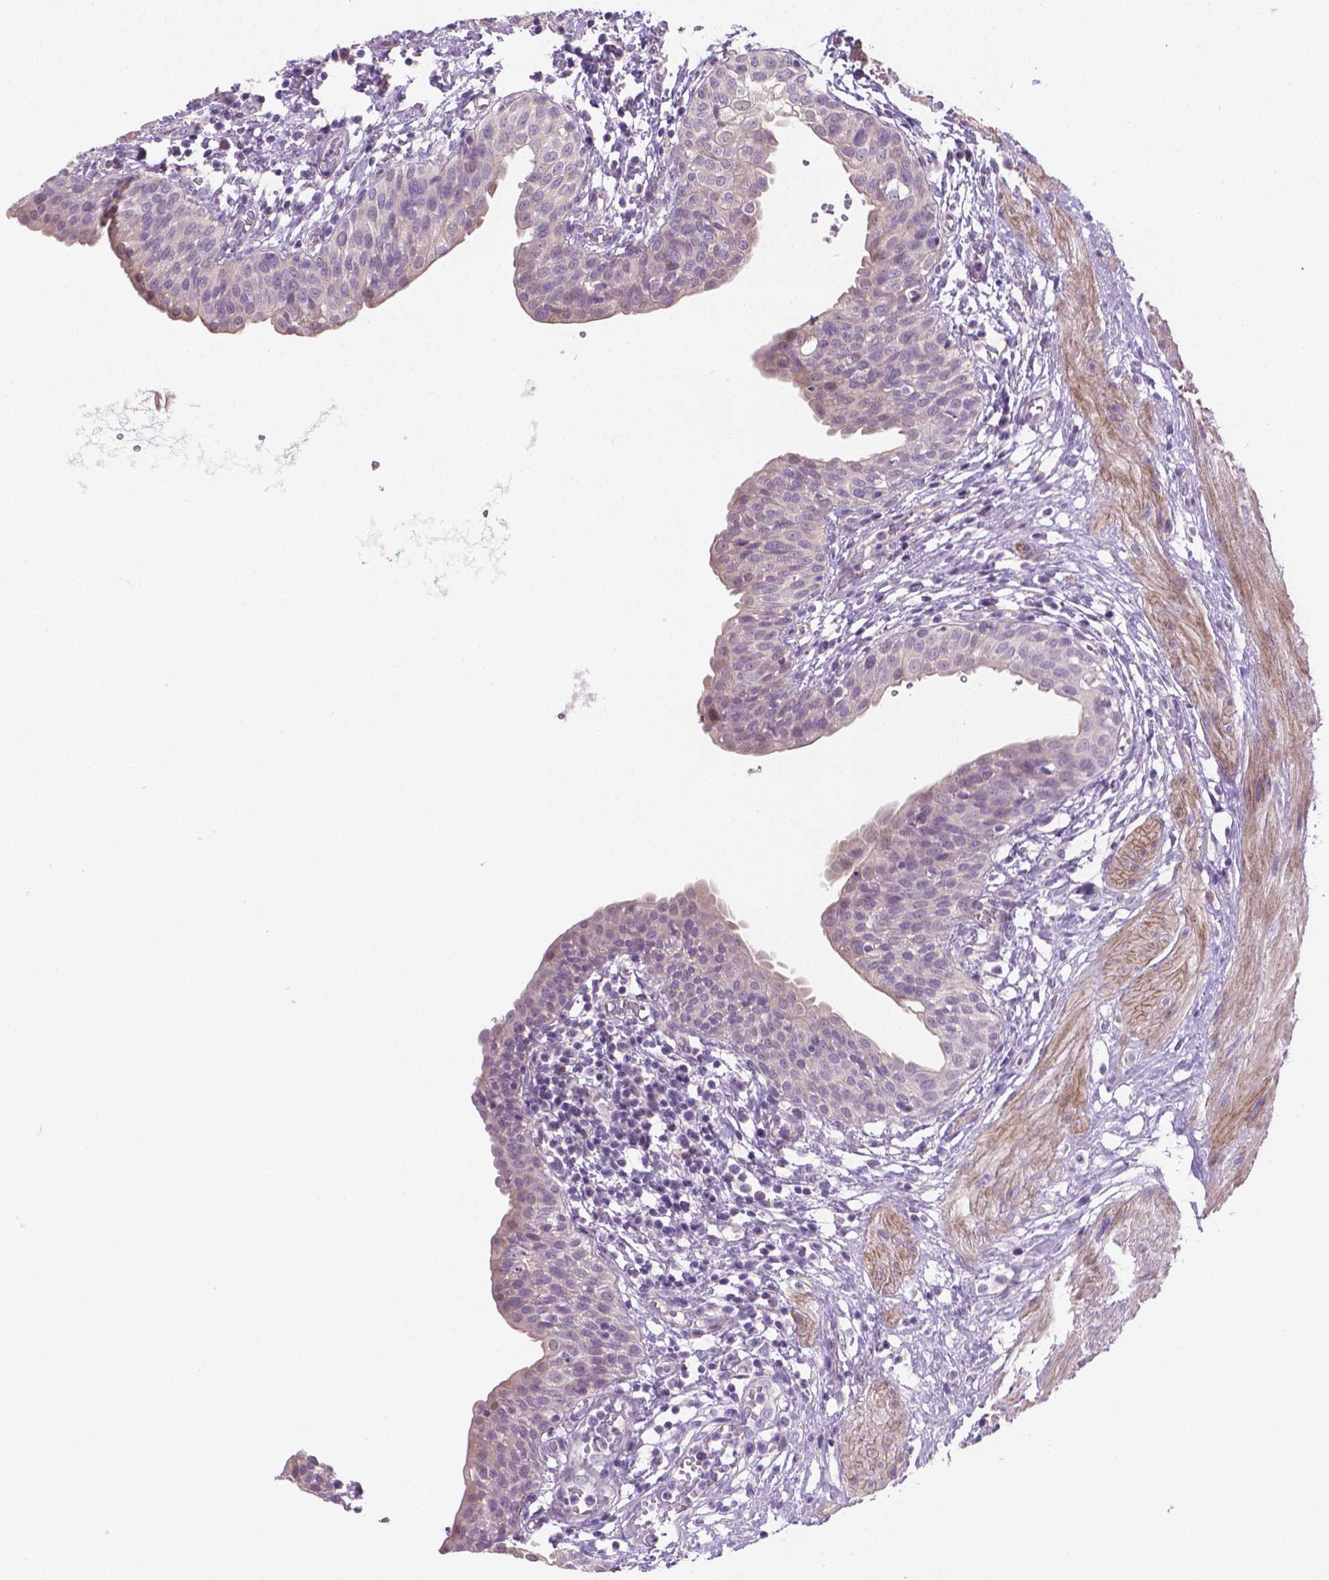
{"staining": {"intensity": "negative", "quantity": "none", "location": "none"}, "tissue": "urinary bladder", "cell_type": "Urothelial cells", "image_type": "normal", "snomed": [{"axis": "morphology", "description": "Normal tissue, NOS"}, {"axis": "topography", "description": "Urinary bladder"}], "caption": "High power microscopy image of an immunohistochemistry (IHC) image of unremarkable urinary bladder, revealing no significant staining in urothelial cells. (DAB (3,3'-diaminobenzidine) immunohistochemistry (IHC) with hematoxylin counter stain).", "gene": "GSDMA", "patient": {"sex": "male", "age": 55}}